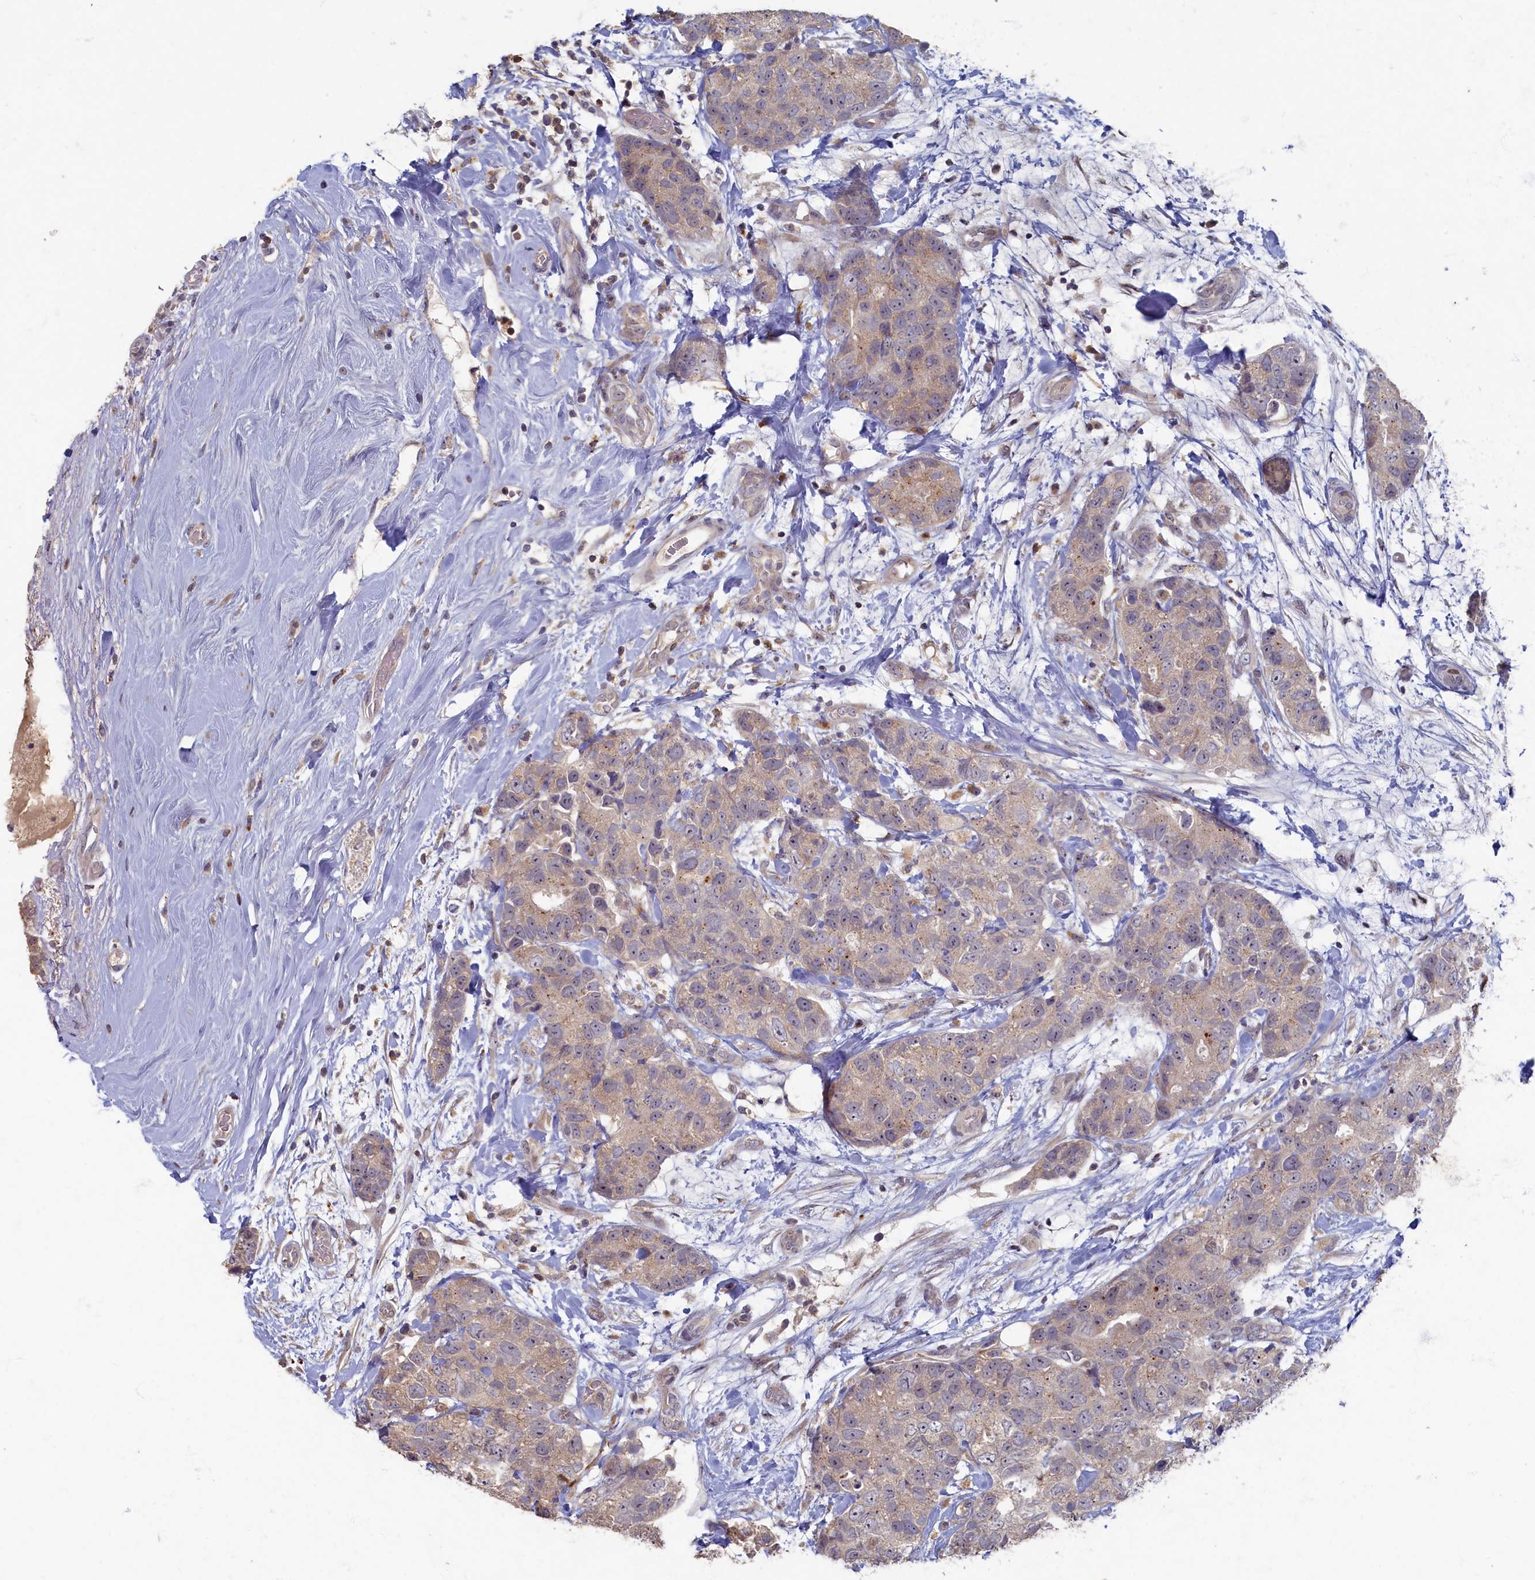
{"staining": {"intensity": "weak", "quantity": ">75%", "location": "cytoplasmic/membranous"}, "tissue": "breast cancer", "cell_type": "Tumor cells", "image_type": "cancer", "snomed": [{"axis": "morphology", "description": "Duct carcinoma"}, {"axis": "topography", "description": "Breast"}], "caption": "The image reveals a brown stain indicating the presence of a protein in the cytoplasmic/membranous of tumor cells in breast intraductal carcinoma.", "gene": "HUNK", "patient": {"sex": "female", "age": 62}}